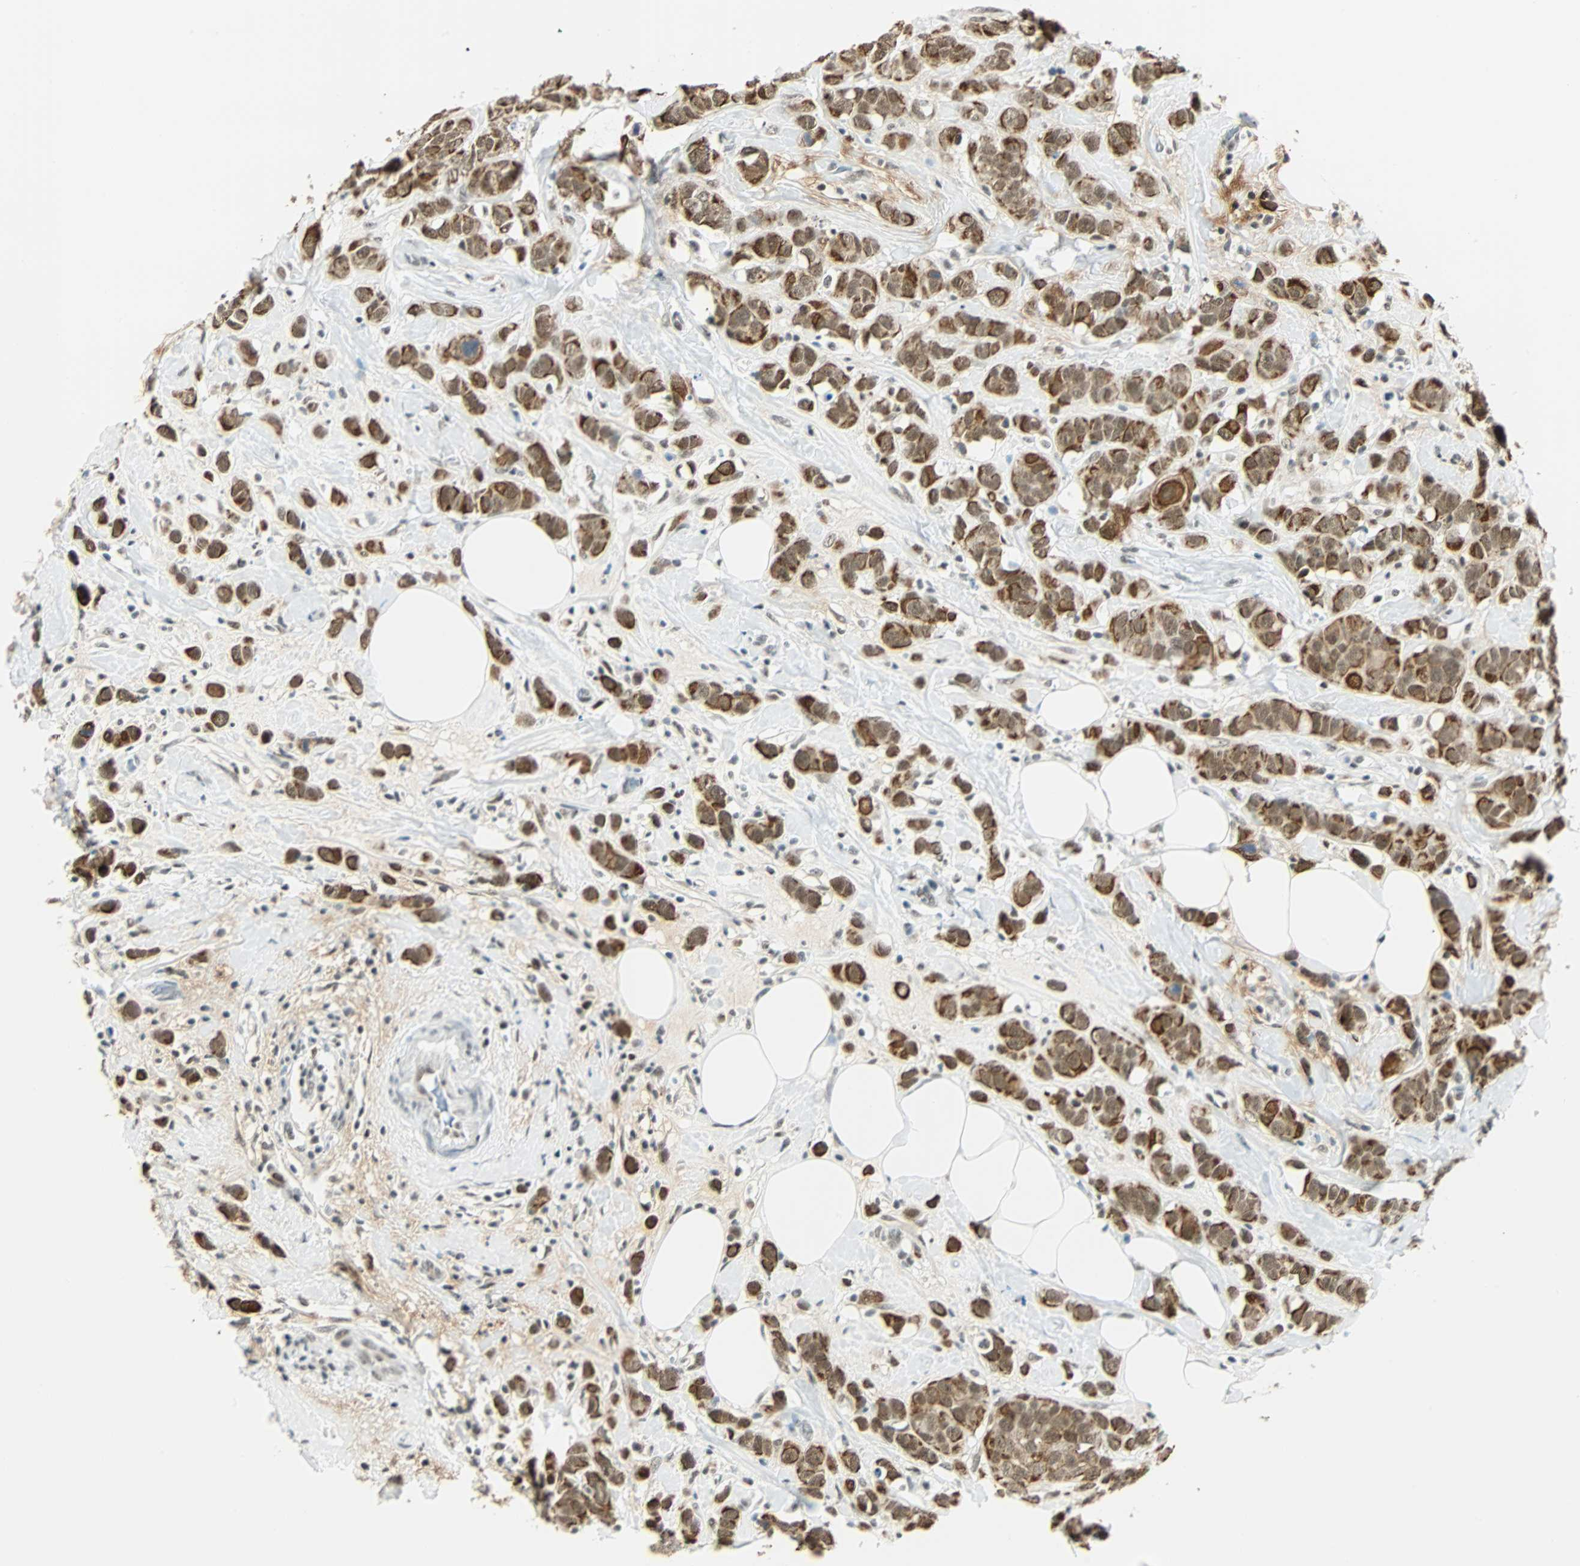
{"staining": {"intensity": "strong", "quantity": ">75%", "location": "cytoplasmic/membranous"}, "tissue": "breast cancer", "cell_type": "Tumor cells", "image_type": "cancer", "snomed": [{"axis": "morphology", "description": "Normal tissue, NOS"}, {"axis": "morphology", "description": "Duct carcinoma"}, {"axis": "topography", "description": "Breast"}], "caption": "This is an image of immunohistochemistry staining of breast cancer, which shows strong expression in the cytoplasmic/membranous of tumor cells.", "gene": "NELFE", "patient": {"sex": "female", "age": 50}}